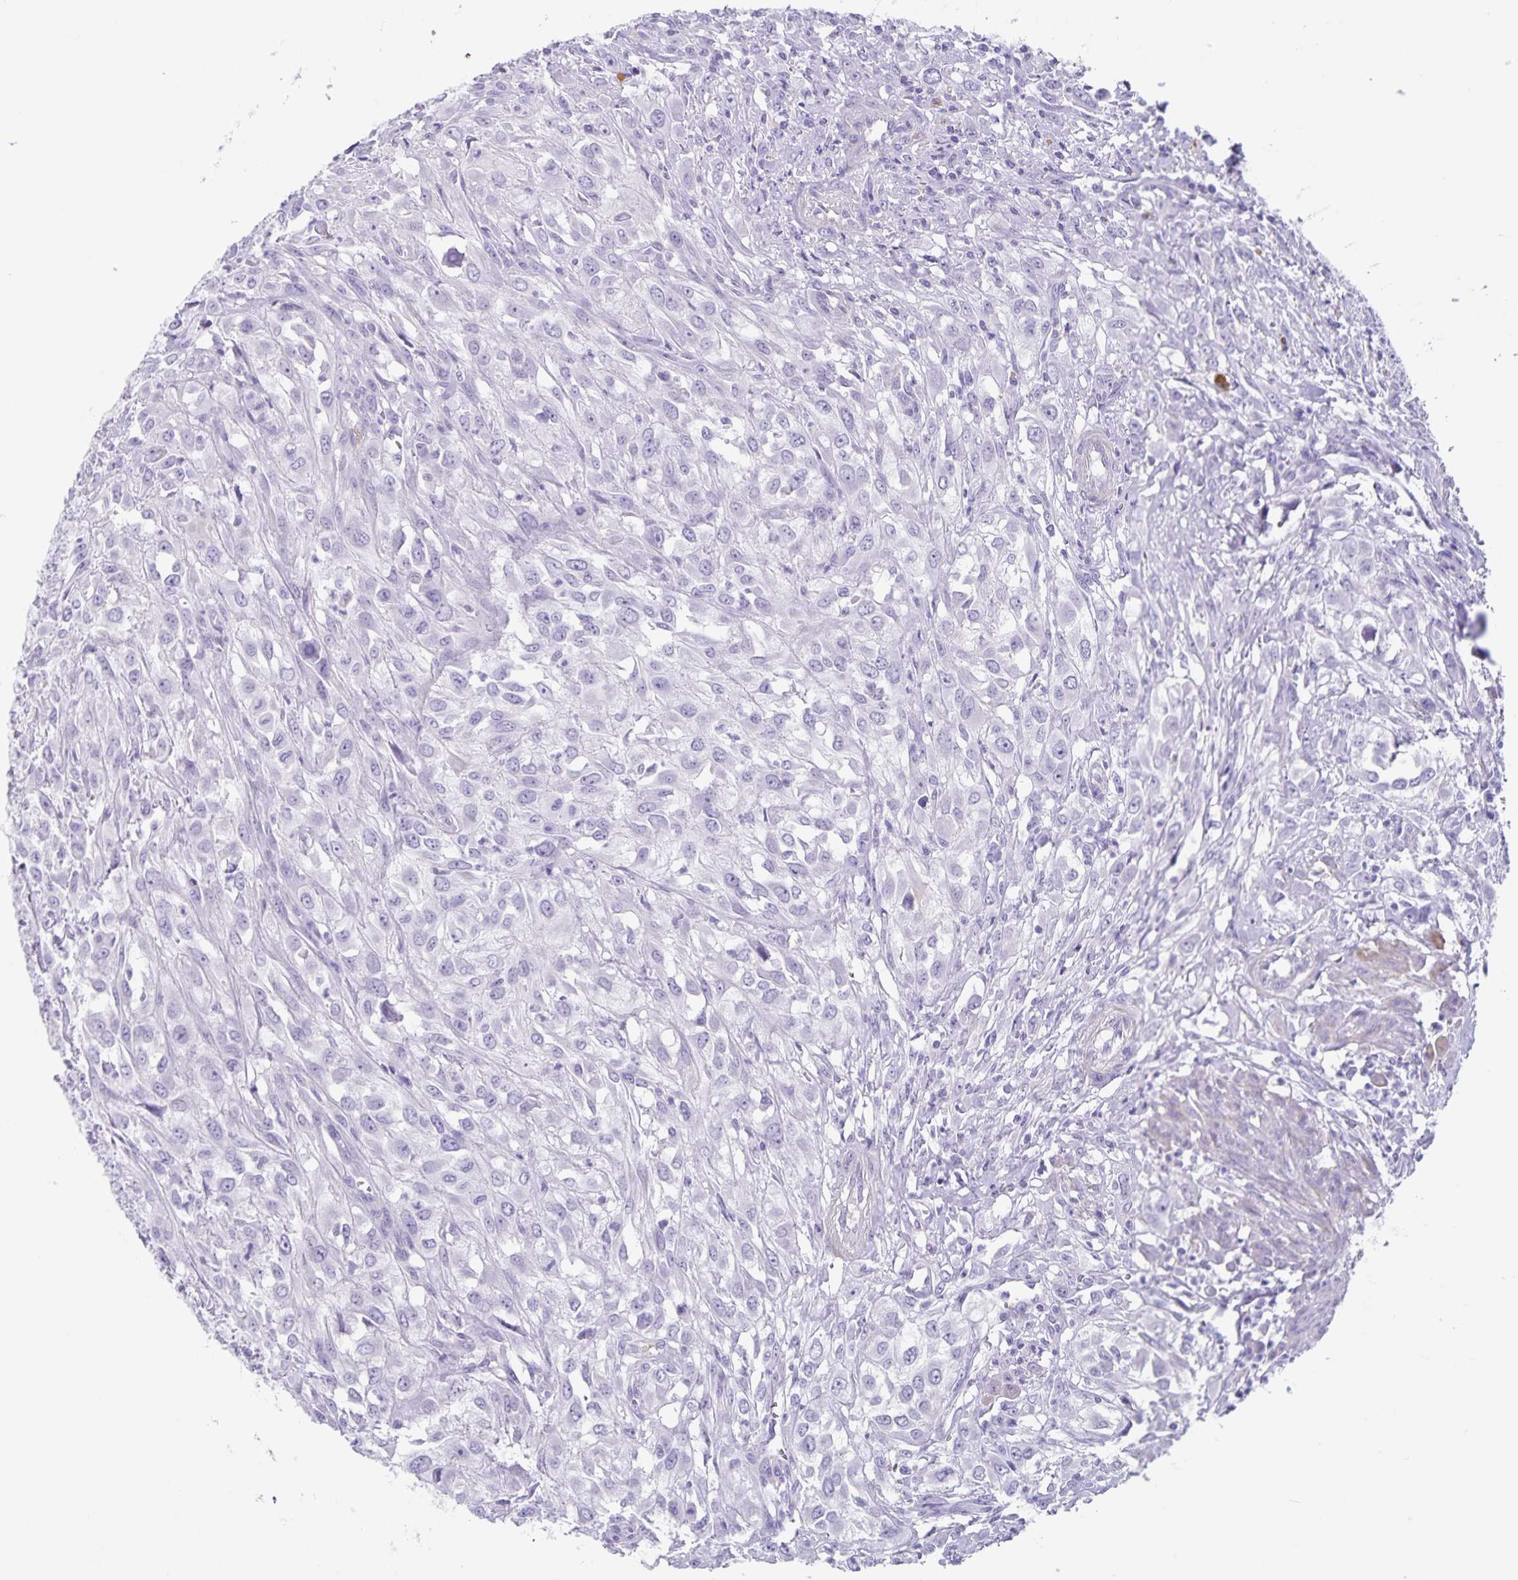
{"staining": {"intensity": "negative", "quantity": "none", "location": "none"}, "tissue": "urothelial cancer", "cell_type": "Tumor cells", "image_type": "cancer", "snomed": [{"axis": "morphology", "description": "Urothelial carcinoma, High grade"}, {"axis": "topography", "description": "Urinary bladder"}], "caption": "Immunohistochemistry (IHC) image of urothelial cancer stained for a protein (brown), which demonstrates no staining in tumor cells.", "gene": "C11orf42", "patient": {"sex": "male", "age": 67}}